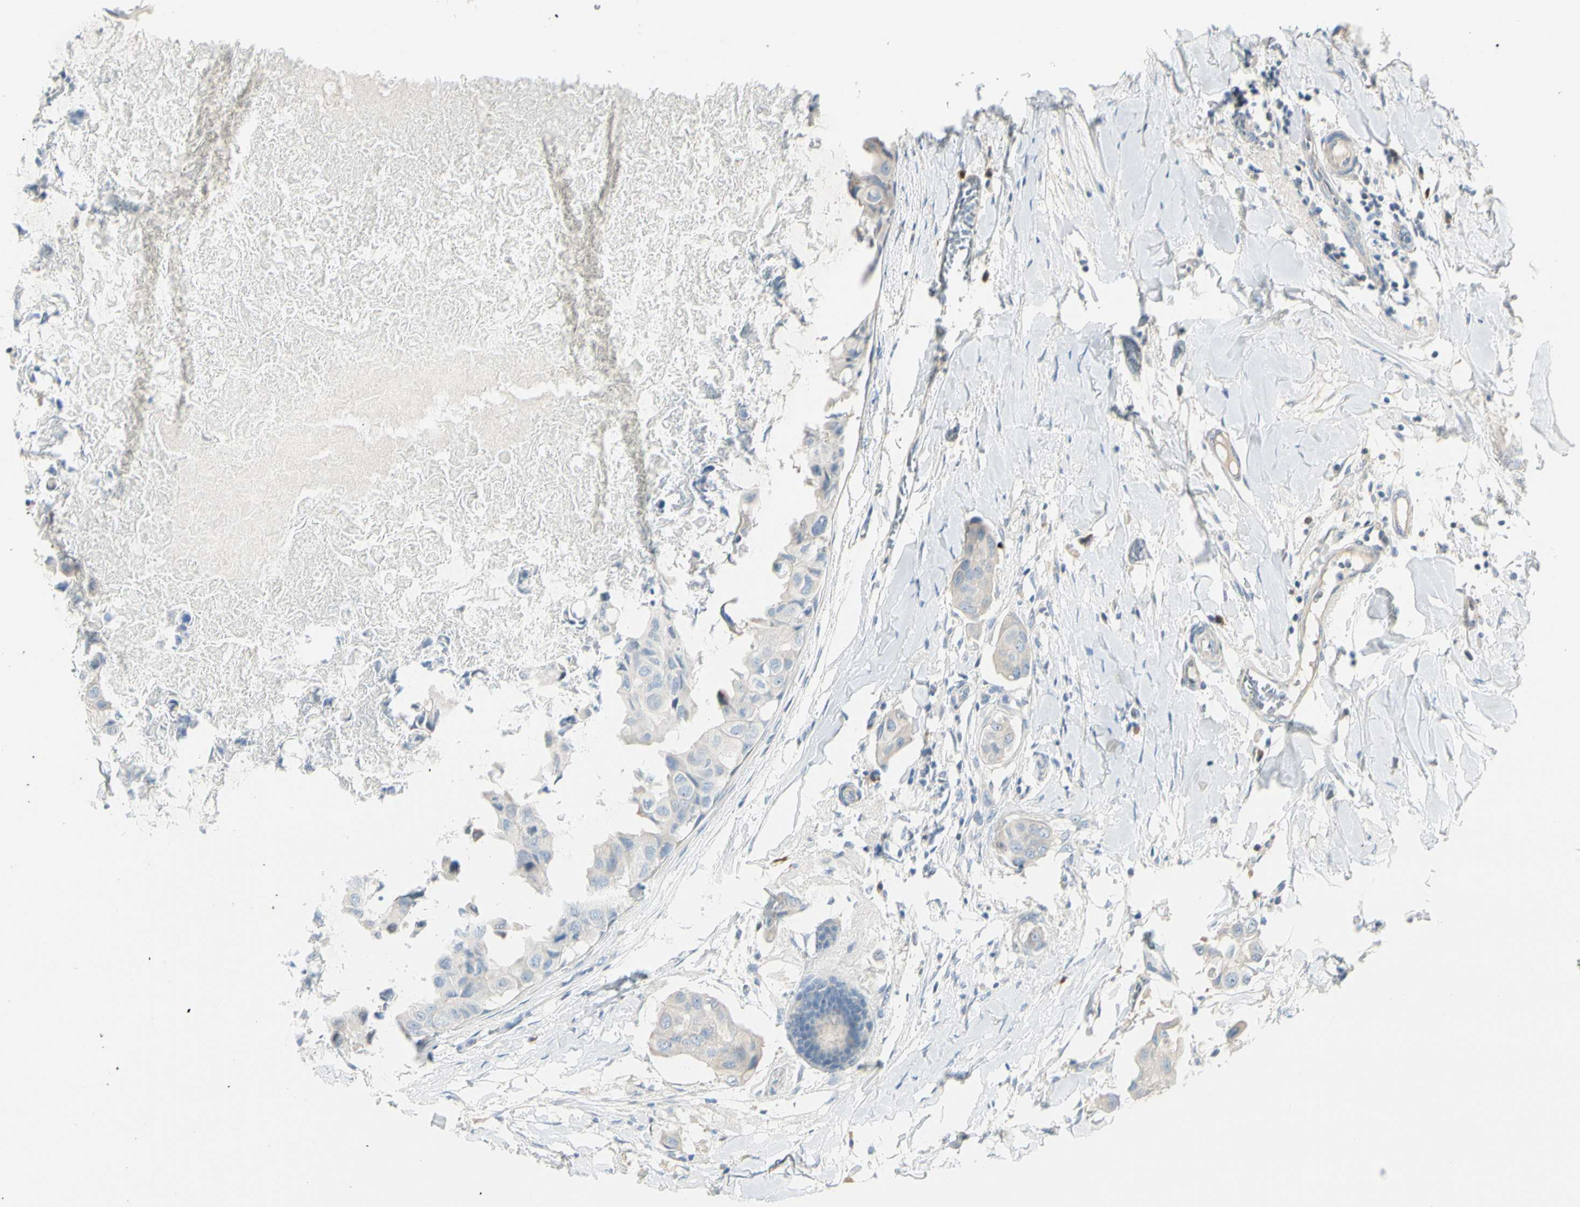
{"staining": {"intensity": "negative", "quantity": "none", "location": "none"}, "tissue": "breast cancer", "cell_type": "Tumor cells", "image_type": "cancer", "snomed": [{"axis": "morphology", "description": "Duct carcinoma"}, {"axis": "topography", "description": "Breast"}], "caption": "This is a histopathology image of immunohistochemistry (IHC) staining of invasive ductal carcinoma (breast), which shows no positivity in tumor cells. Nuclei are stained in blue.", "gene": "SLC6A15", "patient": {"sex": "female", "age": 40}}